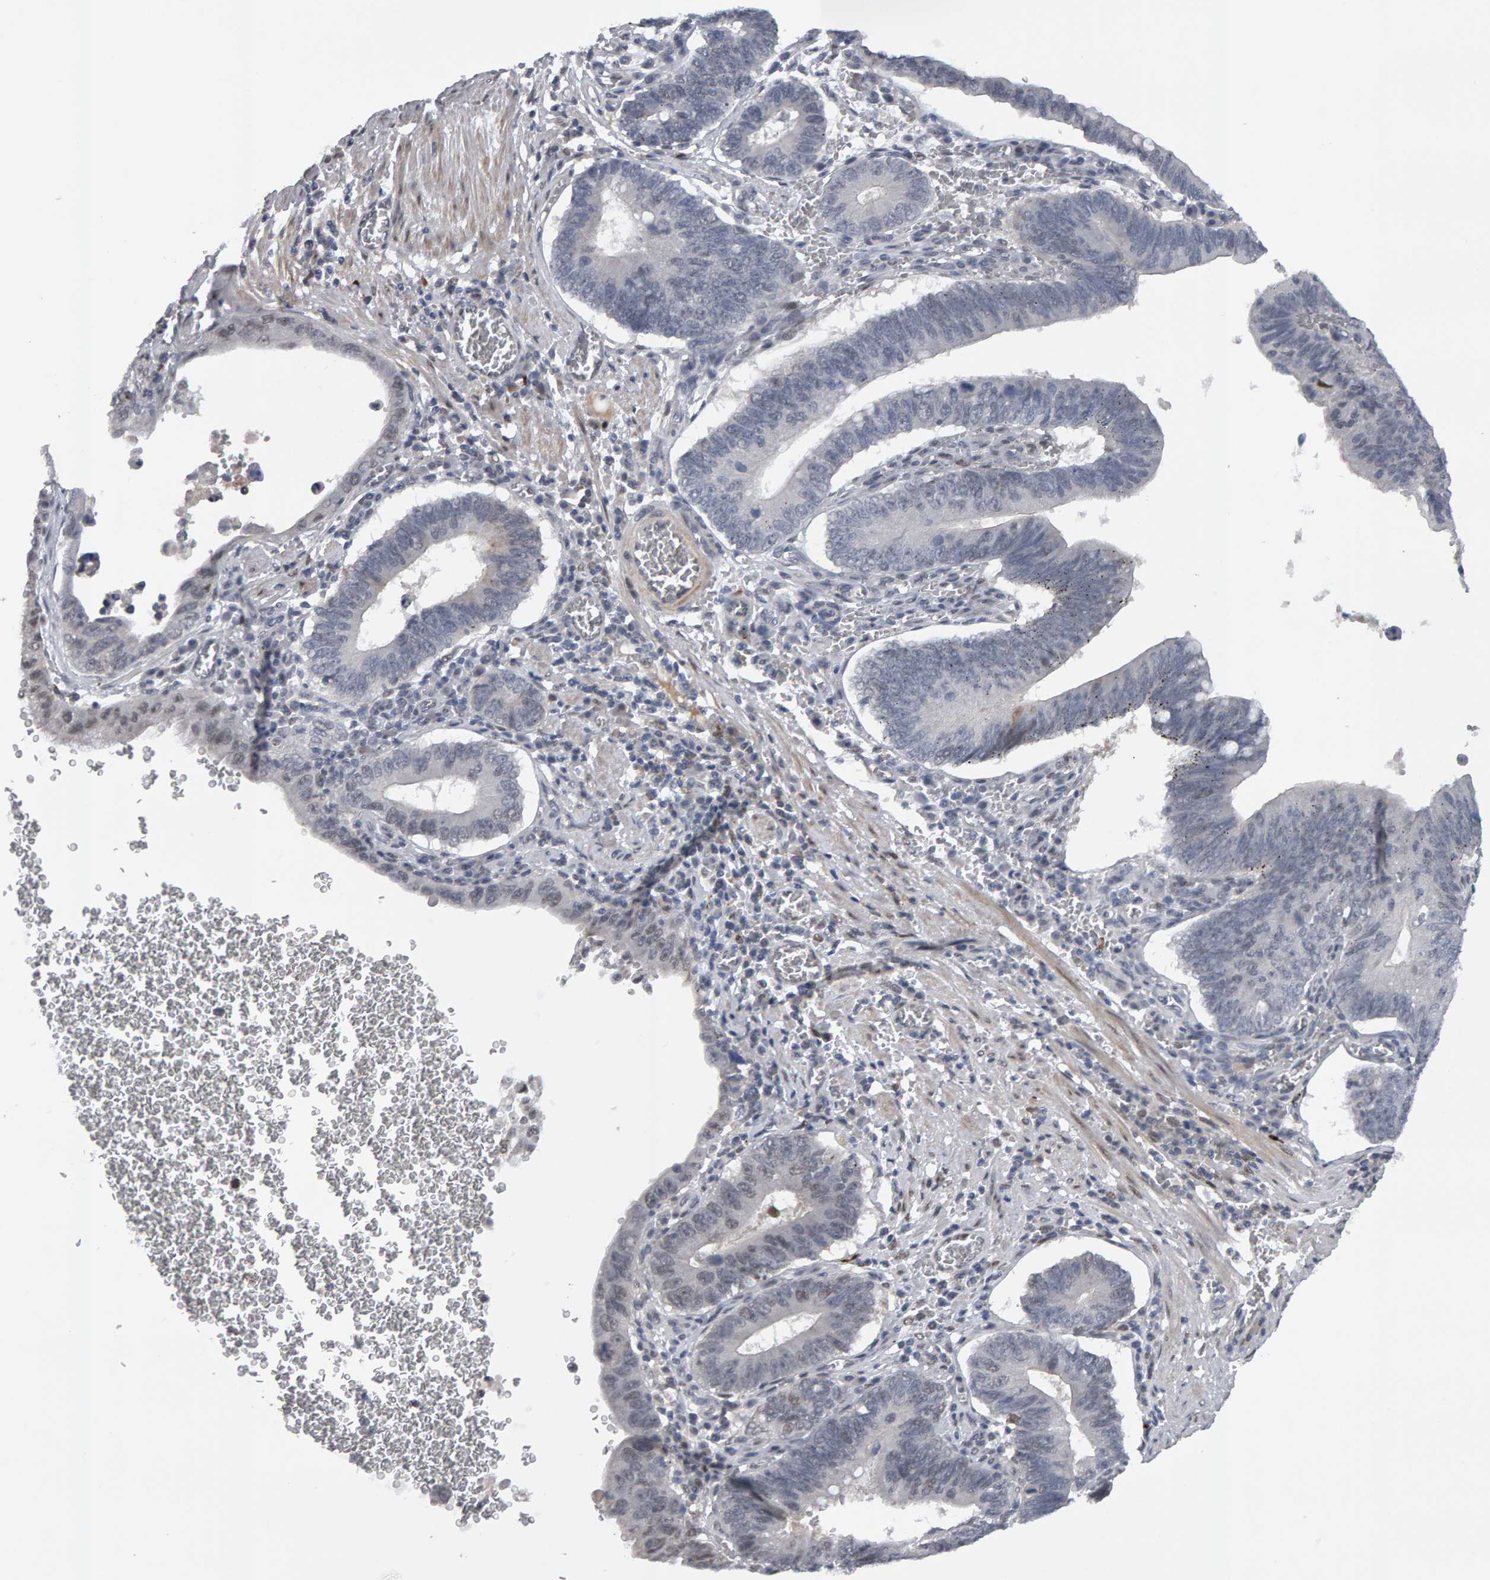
{"staining": {"intensity": "weak", "quantity": "<25%", "location": "nuclear"}, "tissue": "stomach cancer", "cell_type": "Tumor cells", "image_type": "cancer", "snomed": [{"axis": "morphology", "description": "Adenocarcinoma, NOS"}, {"axis": "topography", "description": "Stomach"}, {"axis": "topography", "description": "Gastric cardia"}], "caption": "Stomach cancer was stained to show a protein in brown. There is no significant positivity in tumor cells. (Immunohistochemistry (ihc), brightfield microscopy, high magnification).", "gene": "IPO8", "patient": {"sex": "male", "age": 59}}